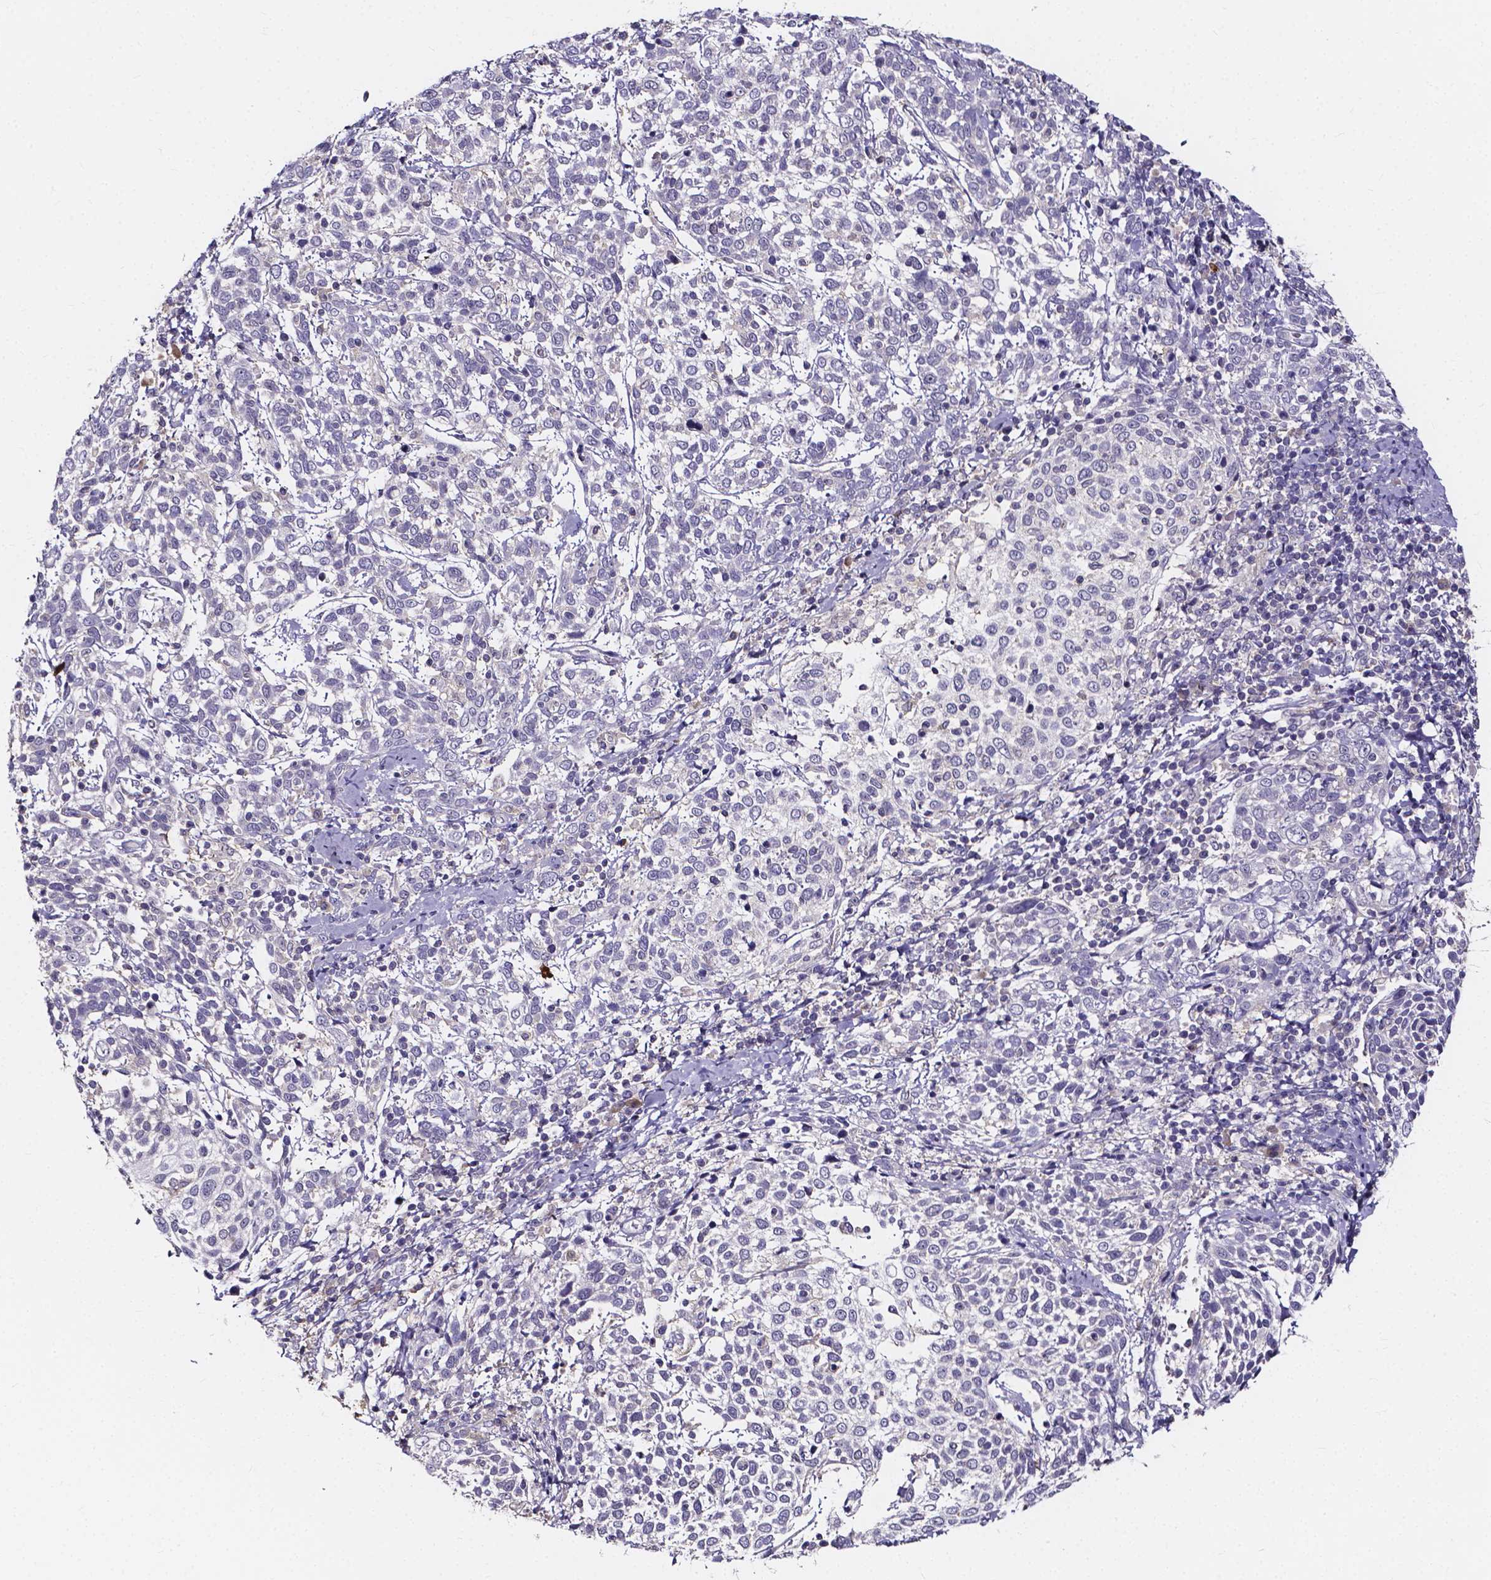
{"staining": {"intensity": "negative", "quantity": "none", "location": "none"}, "tissue": "cervical cancer", "cell_type": "Tumor cells", "image_type": "cancer", "snomed": [{"axis": "morphology", "description": "Squamous cell carcinoma, NOS"}, {"axis": "topography", "description": "Cervix"}], "caption": "DAB (3,3'-diaminobenzidine) immunohistochemical staining of human cervical squamous cell carcinoma exhibits no significant expression in tumor cells.", "gene": "SPOCD1", "patient": {"sex": "female", "age": 61}}